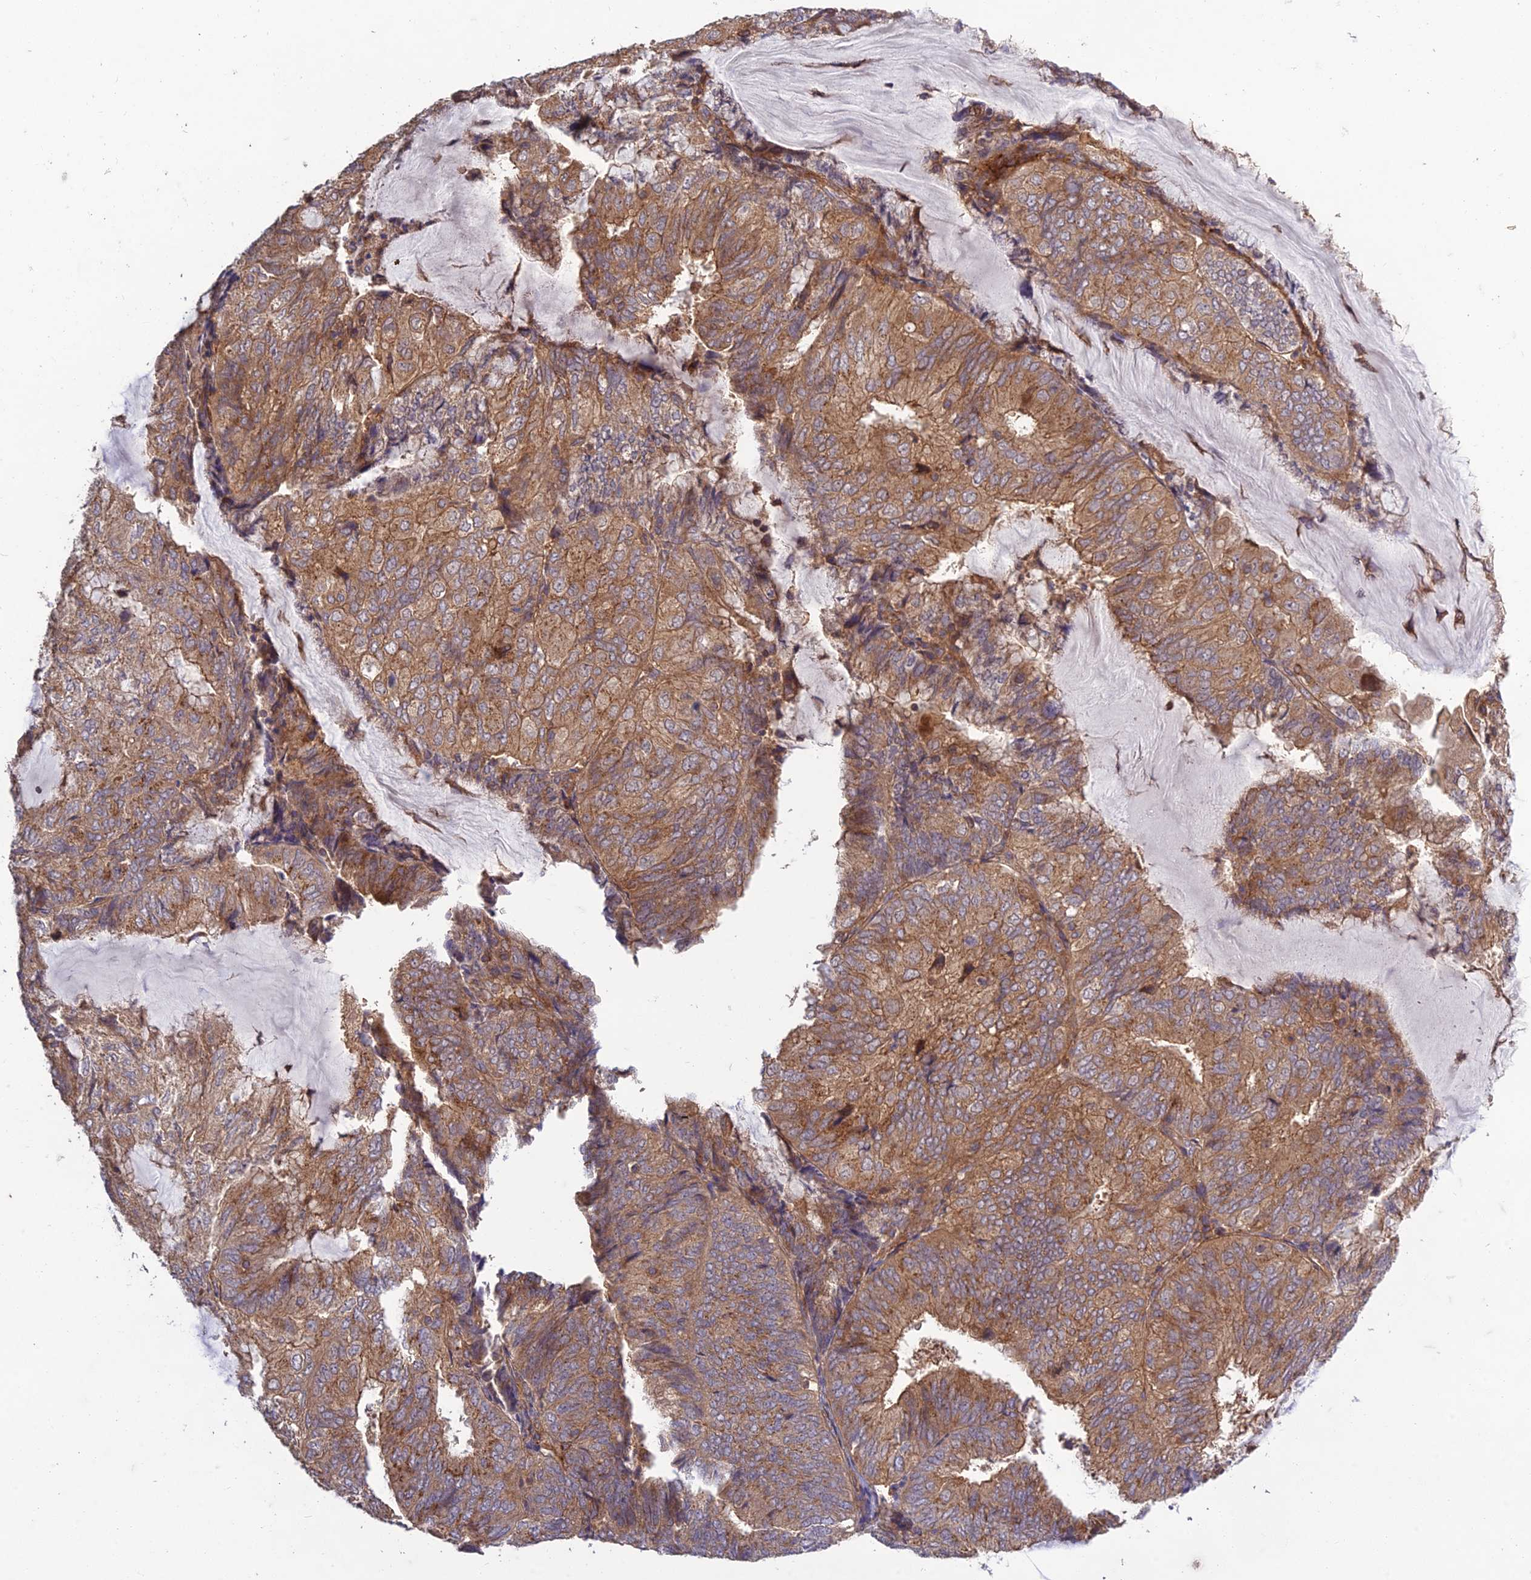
{"staining": {"intensity": "moderate", "quantity": ">75%", "location": "cytoplasmic/membranous"}, "tissue": "endometrial cancer", "cell_type": "Tumor cells", "image_type": "cancer", "snomed": [{"axis": "morphology", "description": "Adenocarcinoma, NOS"}, {"axis": "topography", "description": "Endometrium"}], "caption": "This histopathology image exhibits immunohistochemistry (IHC) staining of endometrial cancer (adenocarcinoma), with medium moderate cytoplasmic/membranous staining in approximately >75% of tumor cells.", "gene": "TMEM131L", "patient": {"sex": "female", "age": 81}}